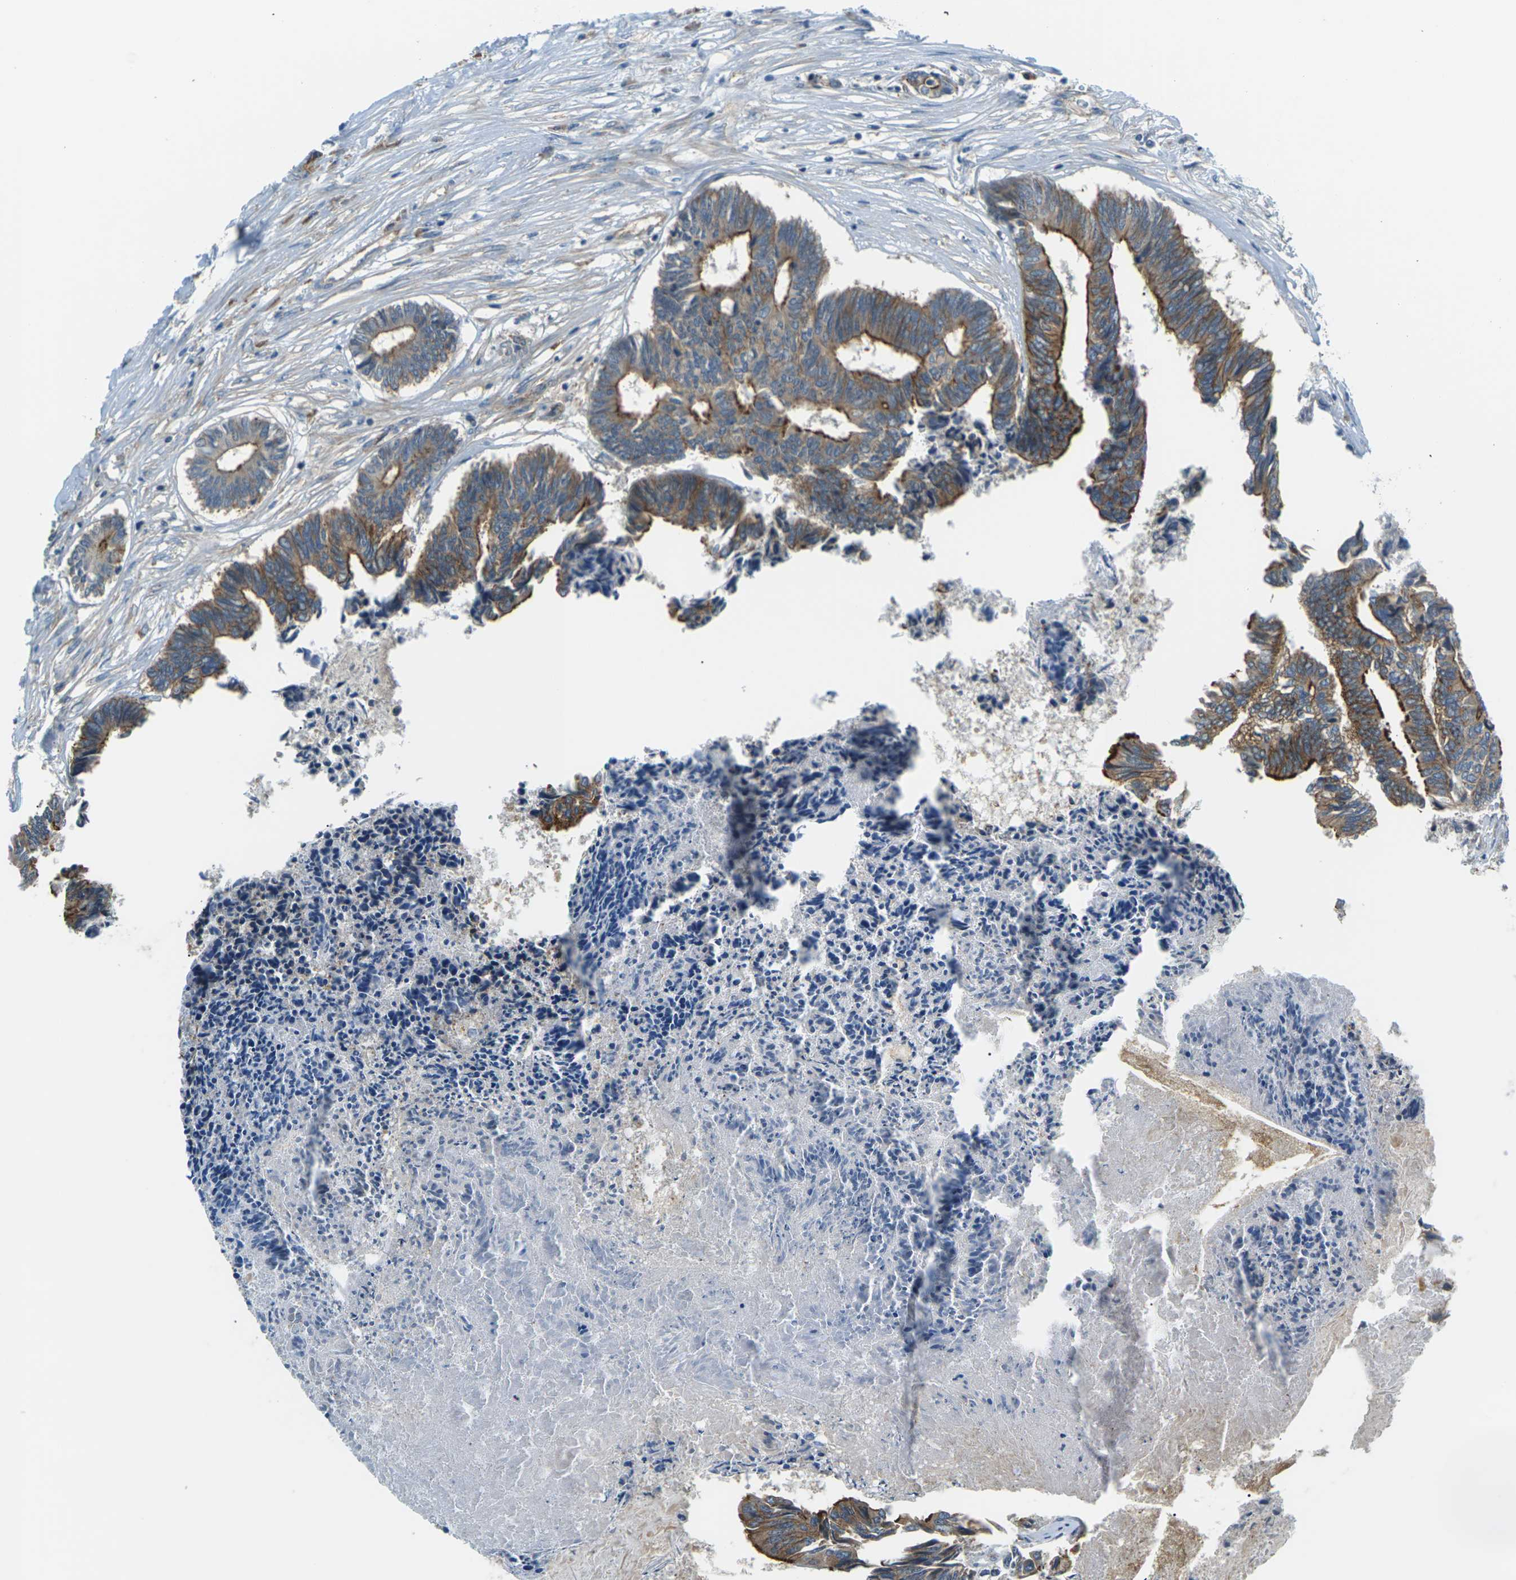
{"staining": {"intensity": "strong", "quantity": ">75%", "location": "cytoplasmic/membranous"}, "tissue": "colorectal cancer", "cell_type": "Tumor cells", "image_type": "cancer", "snomed": [{"axis": "morphology", "description": "Adenocarcinoma, NOS"}, {"axis": "topography", "description": "Rectum"}], "caption": "An IHC photomicrograph of tumor tissue is shown. Protein staining in brown labels strong cytoplasmic/membranous positivity in colorectal cancer within tumor cells.", "gene": "SLC13A3", "patient": {"sex": "male", "age": 63}}